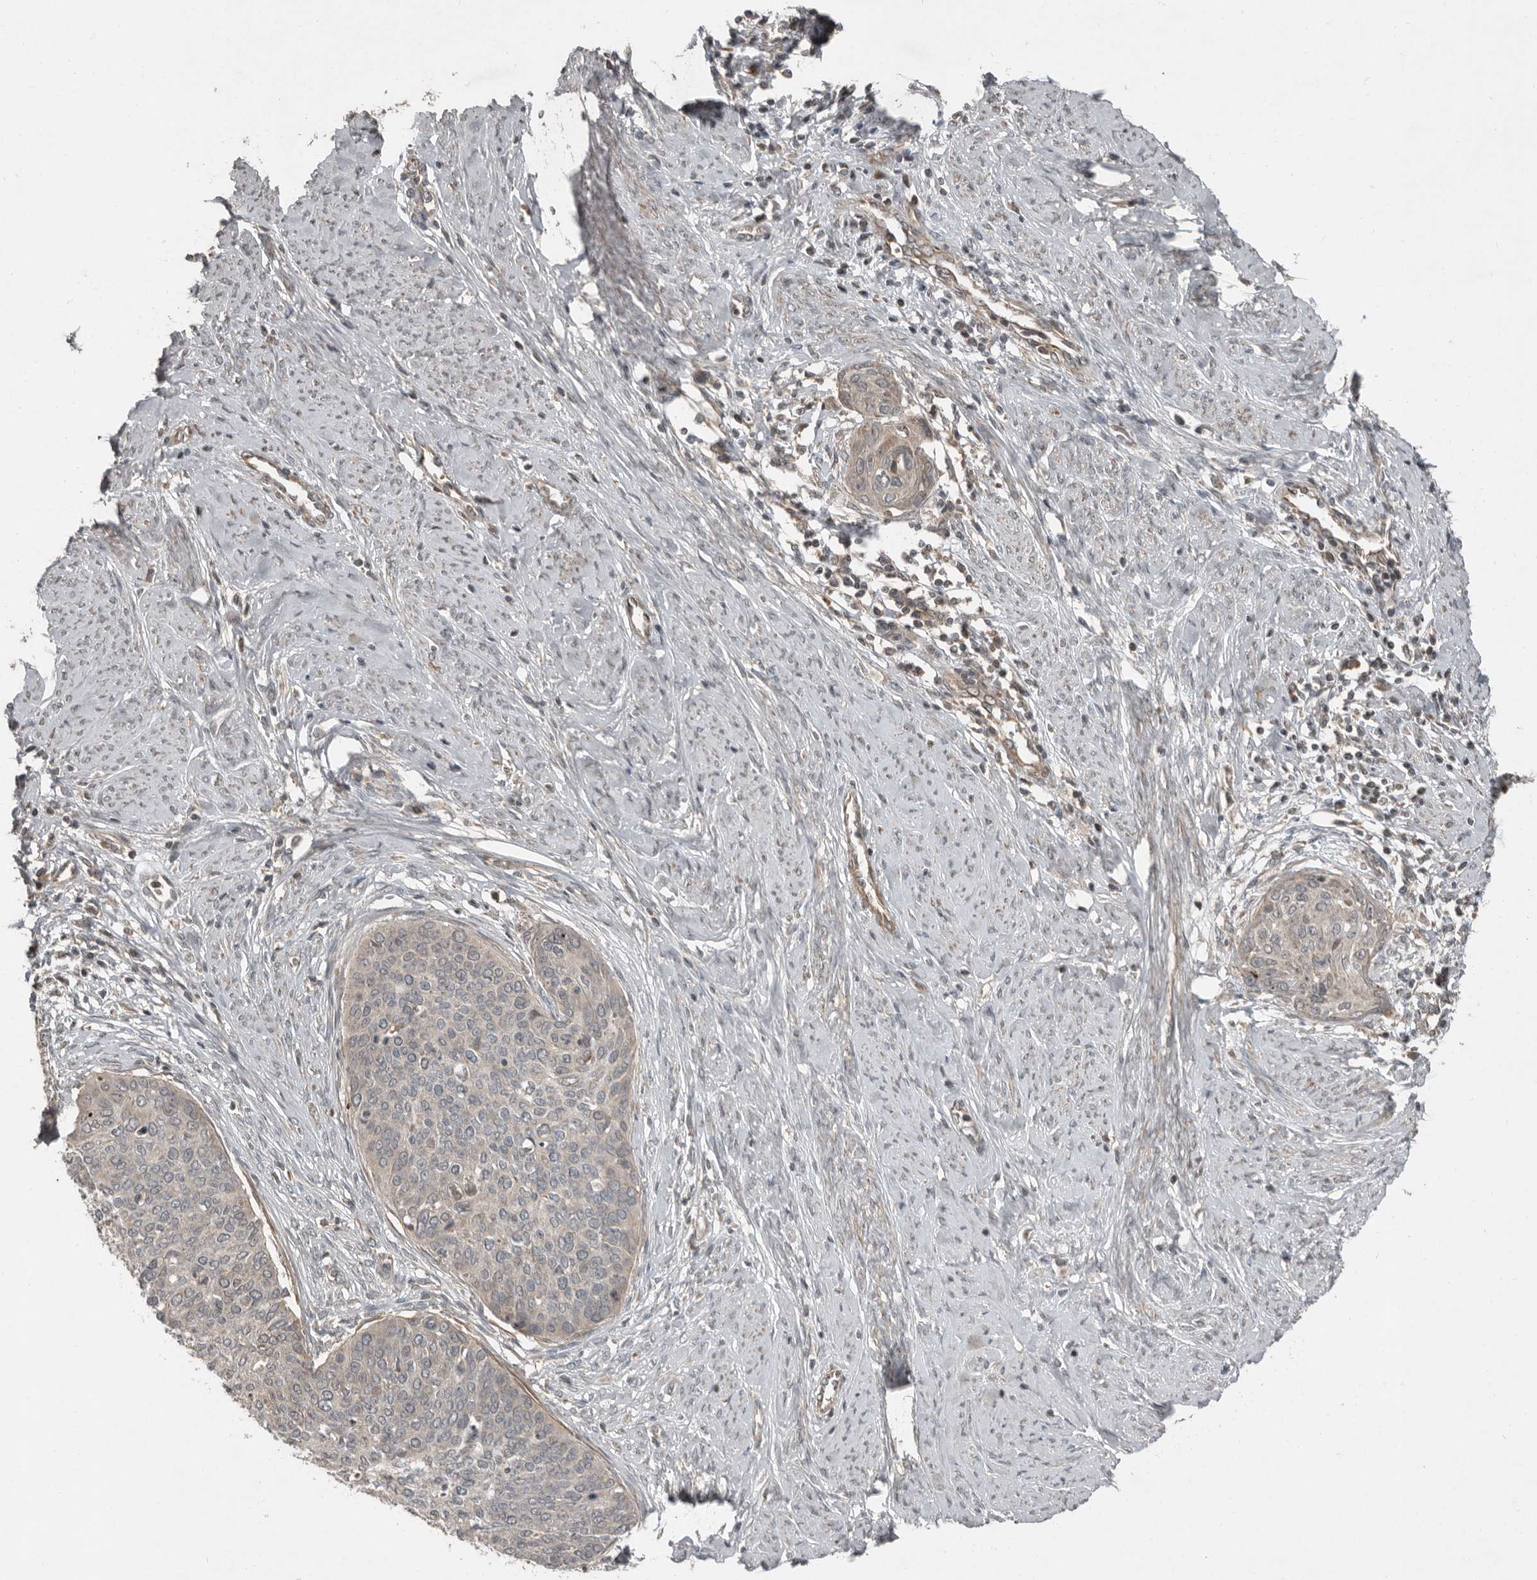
{"staining": {"intensity": "weak", "quantity": "<25%", "location": "cytoplasmic/membranous"}, "tissue": "cervical cancer", "cell_type": "Tumor cells", "image_type": "cancer", "snomed": [{"axis": "morphology", "description": "Squamous cell carcinoma, NOS"}, {"axis": "topography", "description": "Cervix"}], "caption": "Tumor cells are negative for protein expression in human cervical cancer (squamous cell carcinoma). (DAB (3,3'-diaminobenzidine) IHC visualized using brightfield microscopy, high magnification).", "gene": "SLC6A7", "patient": {"sex": "female", "age": 37}}